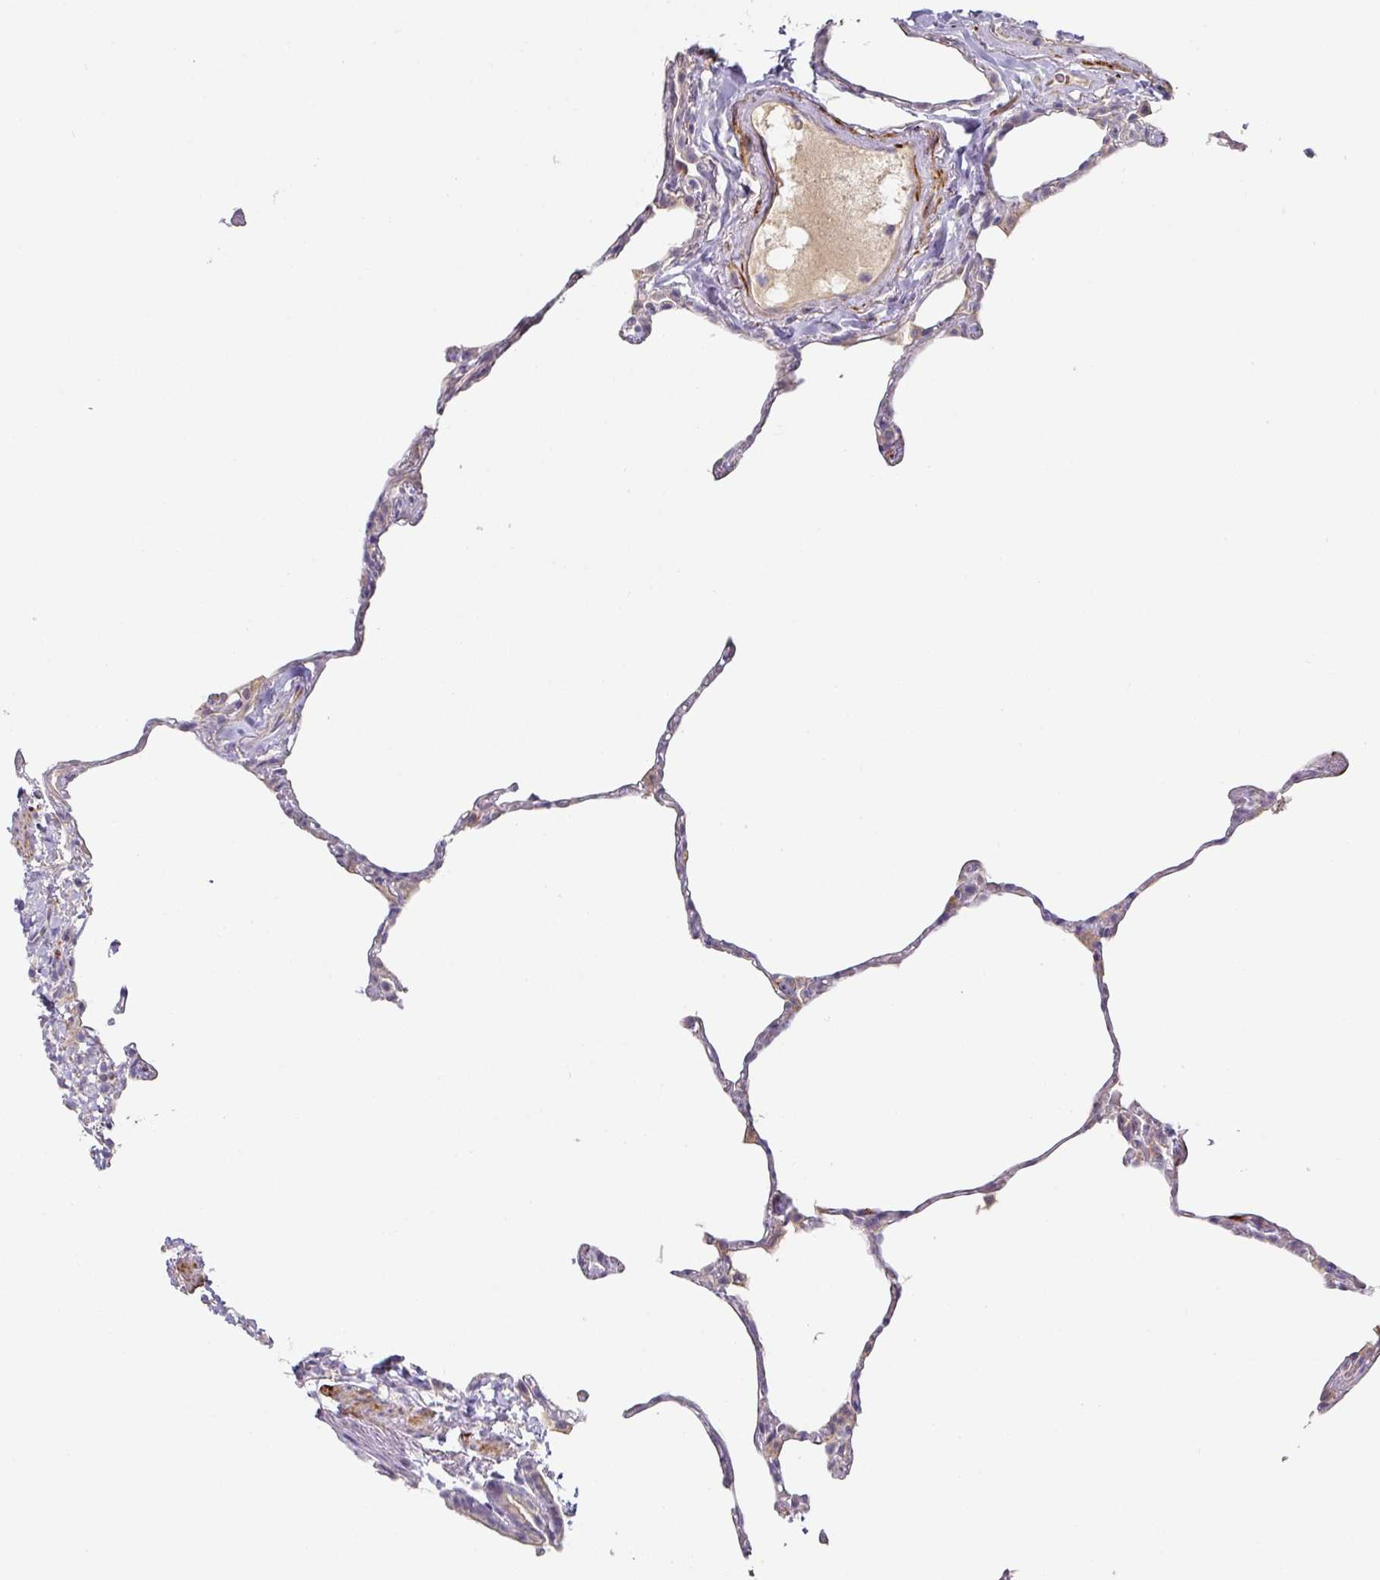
{"staining": {"intensity": "negative", "quantity": "none", "location": "none"}, "tissue": "lung", "cell_type": "Alveolar cells", "image_type": "normal", "snomed": [{"axis": "morphology", "description": "Normal tissue, NOS"}, {"axis": "topography", "description": "Lung"}], "caption": "Photomicrograph shows no significant protein staining in alveolar cells of unremarkable lung. Brightfield microscopy of immunohistochemistry stained with DAB (3,3'-diaminobenzidine) (brown) and hematoxylin (blue), captured at high magnification.", "gene": "TARM1", "patient": {"sex": "female", "age": 57}}